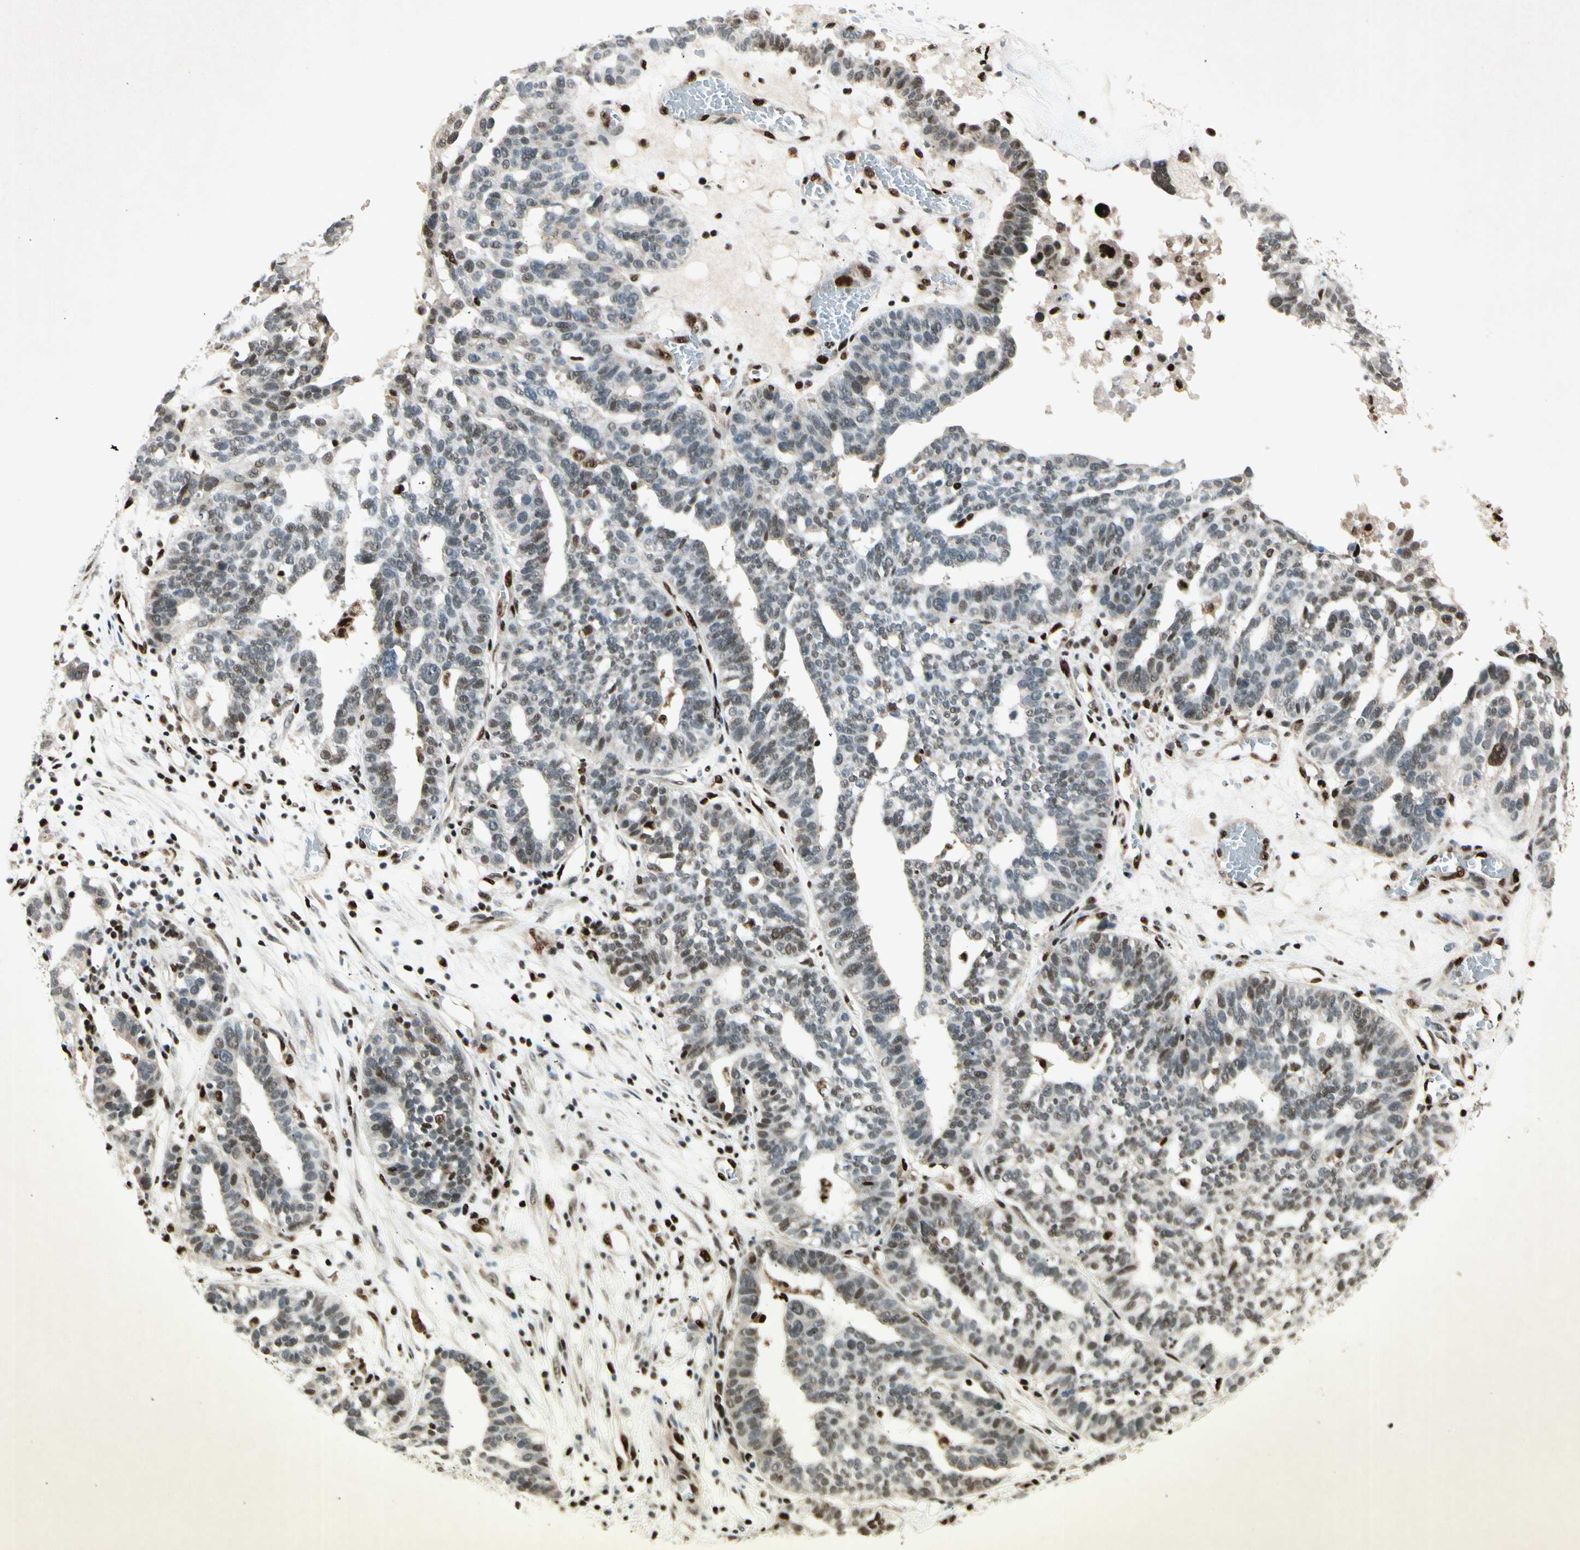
{"staining": {"intensity": "moderate", "quantity": ">75%", "location": "nuclear"}, "tissue": "ovarian cancer", "cell_type": "Tumor cells", "image_type": "cancer", "snomed": [{"axis": "morphology", "description": "Cystadenocarcinoma, serous, NOS"}, {"axis": "topography", "description": "Ovary"}], "caption": "The photomicrograph displays staining of ovarian cancer (serous cystadenocarcinoma), revealing moderate nuclear protein expression (brown color) within tumor cells.", "gene": "RNF43", "patient": {"sex": "female", "age": 59}}